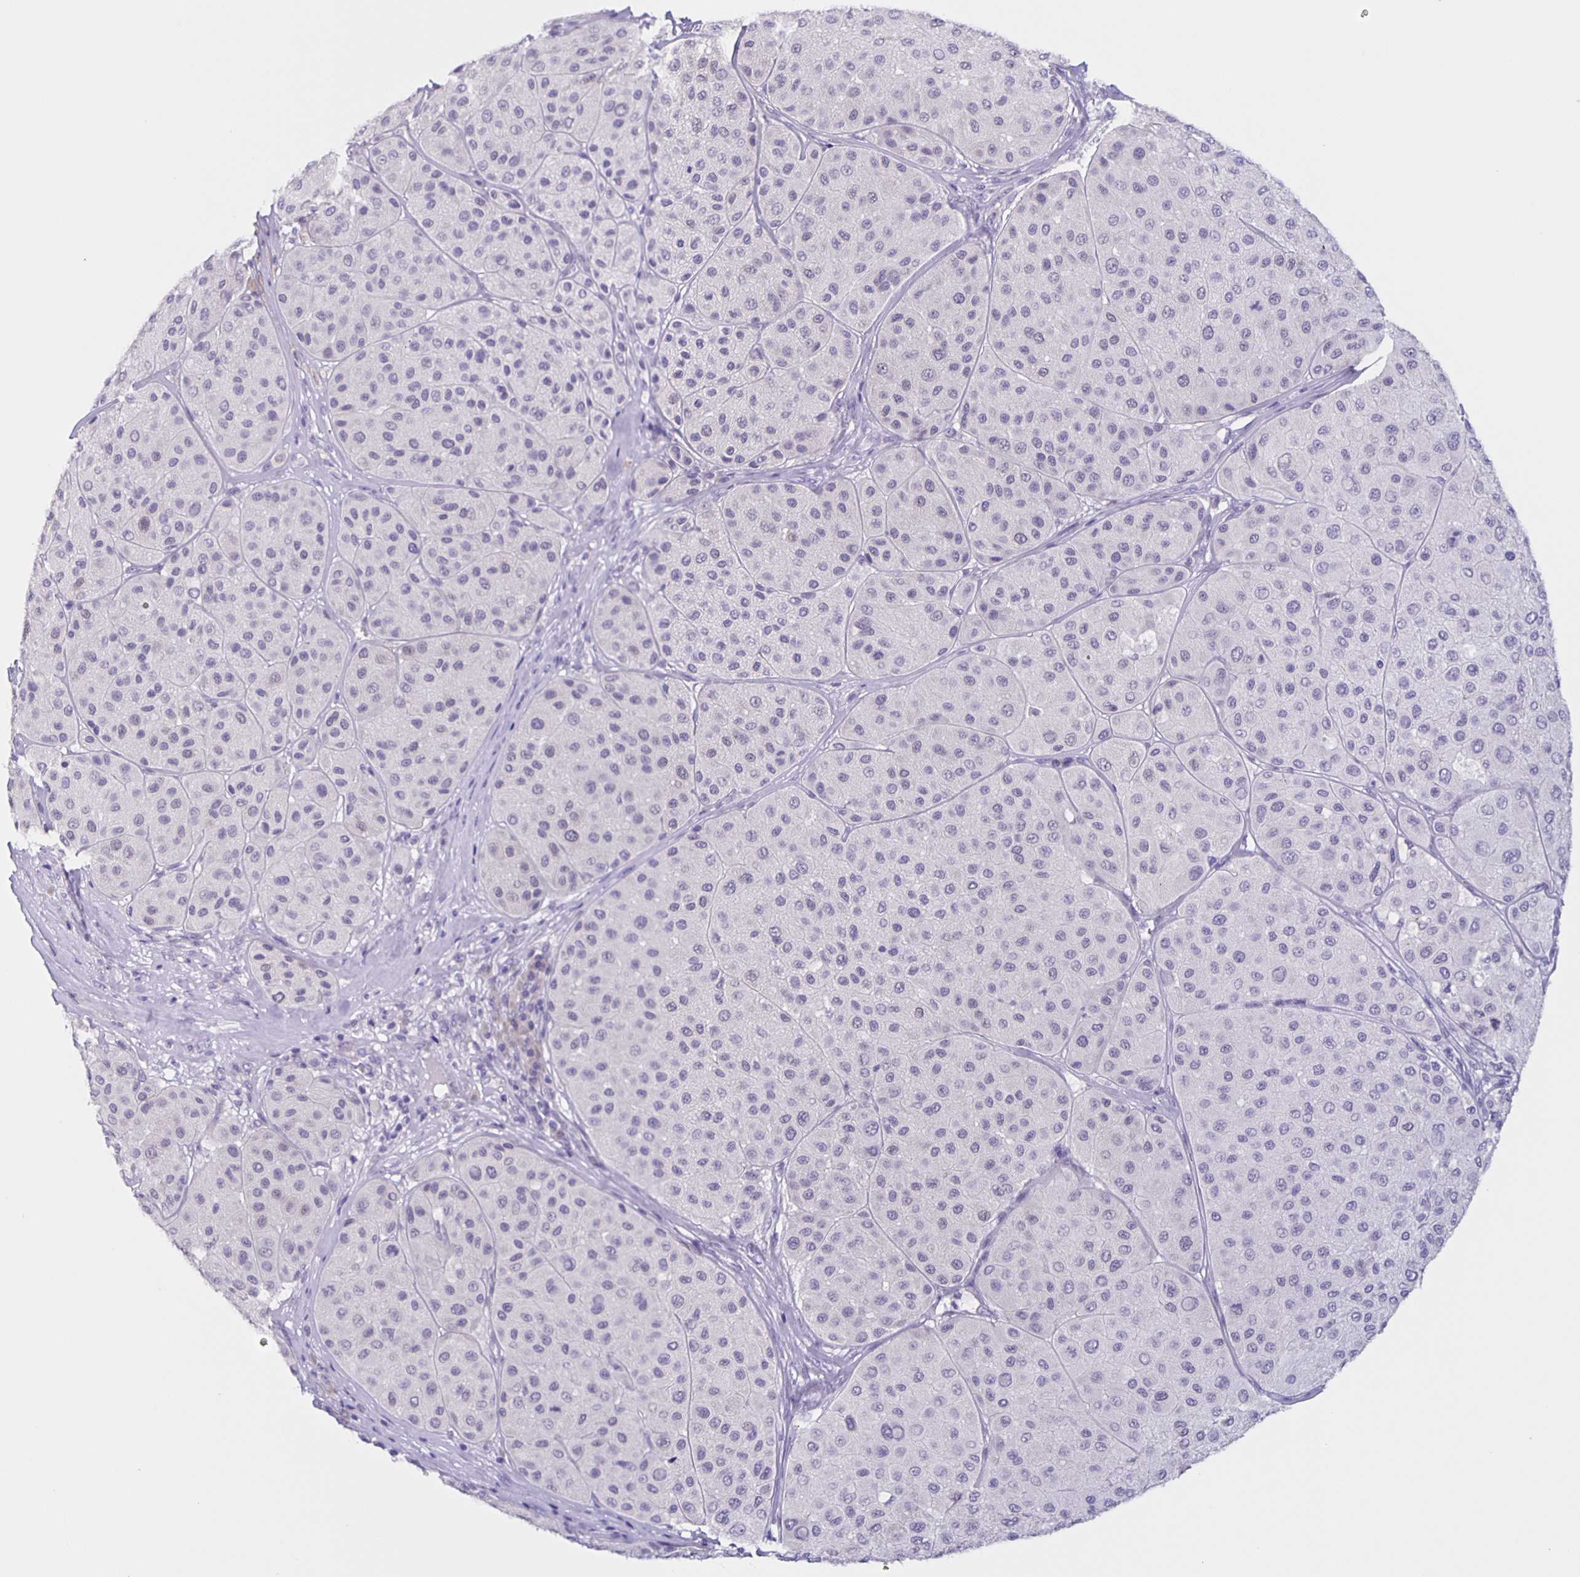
{"staining": {"intensity": "negative", "quantity": "none", "location": "none"}, "tissue": "melanoma", "cell_type": "Tumor cells", "image_type": "cancer", "snomed": [{"axis": "morphology", "description": "Malignant melanoma, Metastatic site"}, {"axis": "topography", "description": "Smooth muscle"}], "caption": "There is no significant staining in tumor cells of malignant melanoma (metastatic site).", "gene": "SLC12A3", "patient": {"sex": "male", "age": 41}}